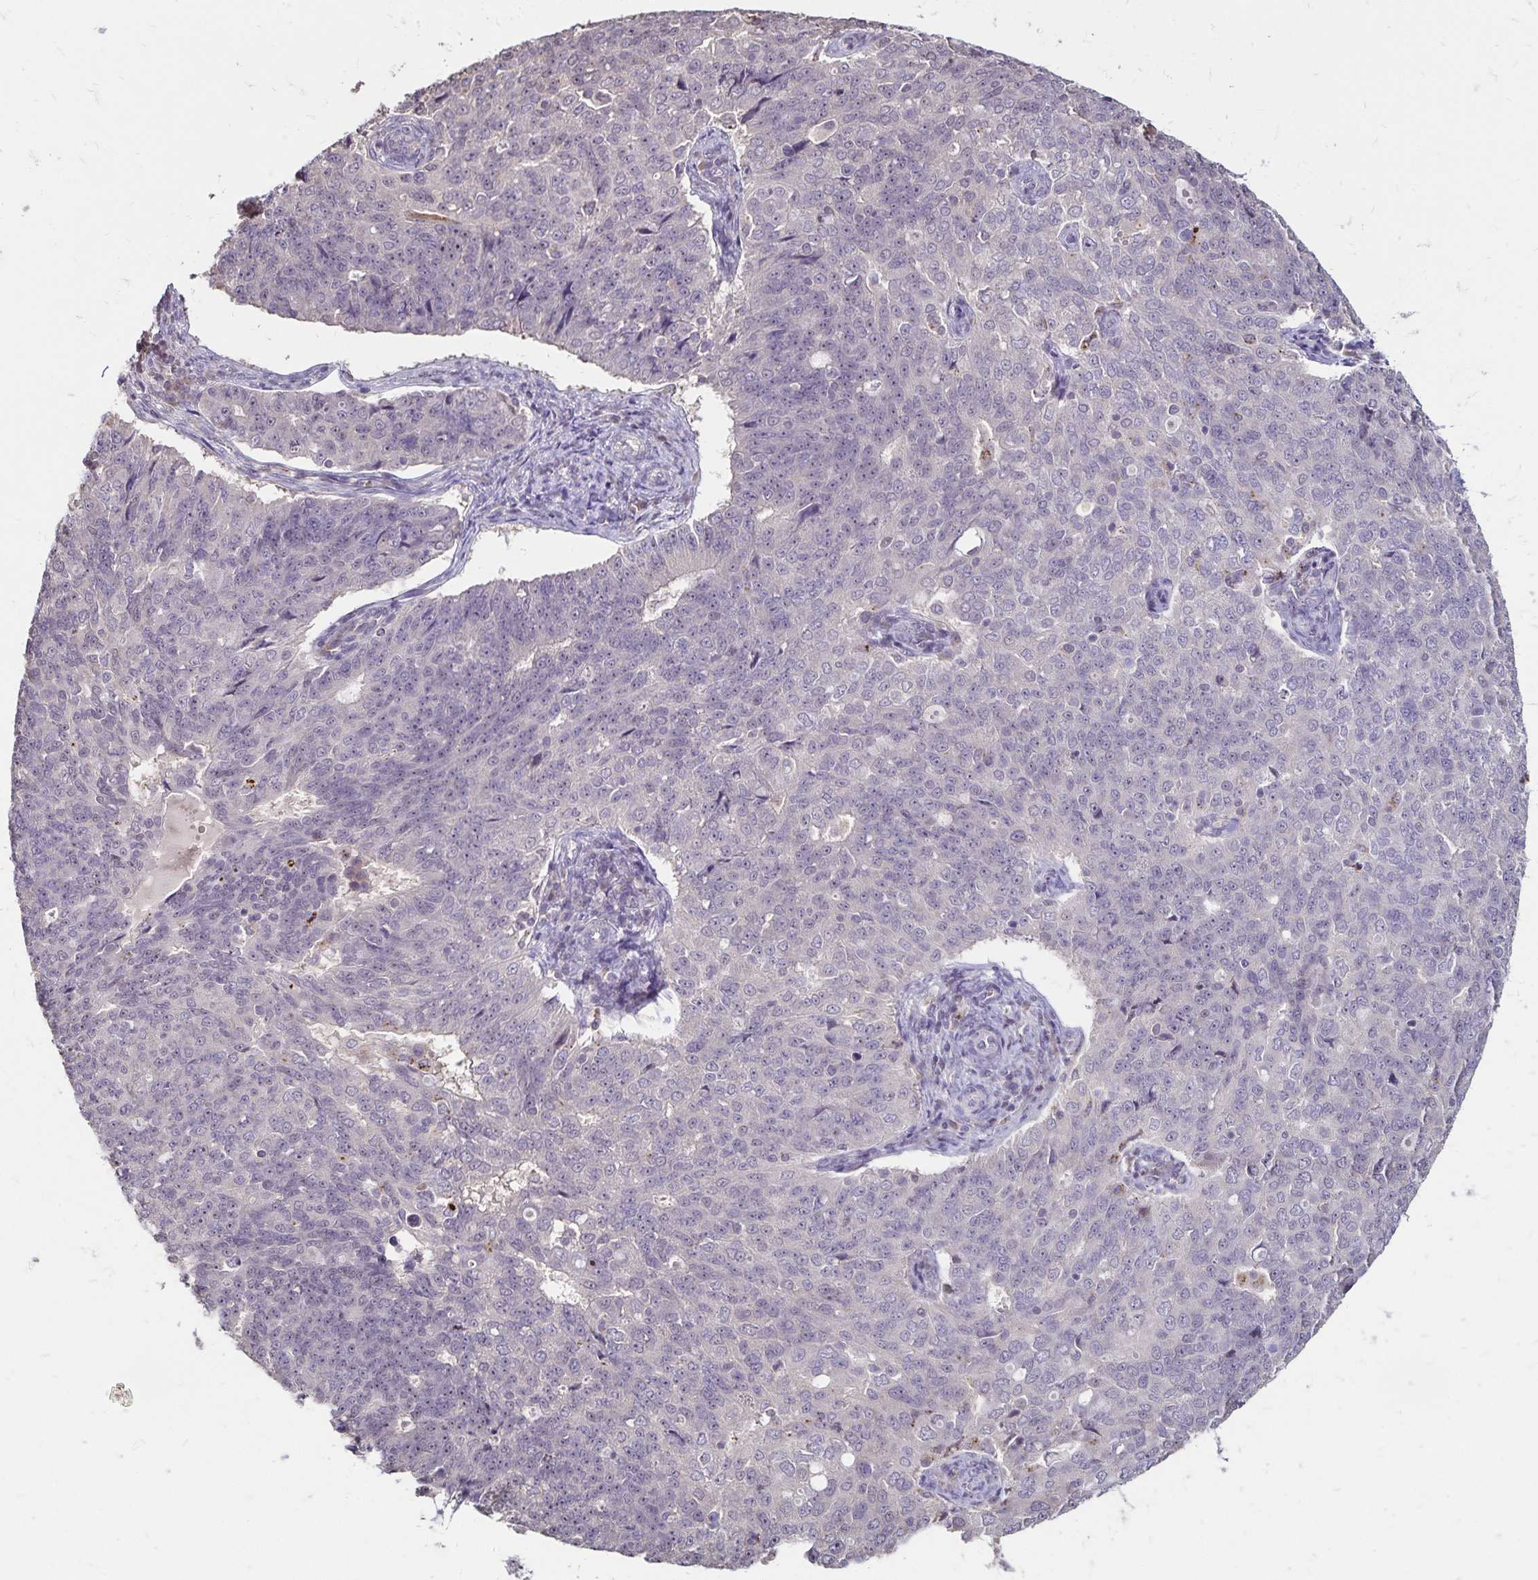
{"staining": {"intensity": "negative", "quantity": "none", "location": "none"}, "tissue": "endometrial cancer", "cell_type": "Tumor cells", "image_type": "cancer", "snomed": [{"axis": "morphology", "description": "Adenocarcinoma, NOS"}, {"axis": "topography", "description": "Endometrium"}], "caption": "Immunohistochemistry (IHC) of adenocarcinoma (endometrial) demonstrates no expression in tumor cells. The staining was performed using DAB (3,3'-diaminobenzidine) to visualize the protein expression in brown, while the nuclei were stained in blue with hematoxylin (Magnification: 20x).", "gene": "EMC10", "patient": {"sex": "female", "age": 43}}